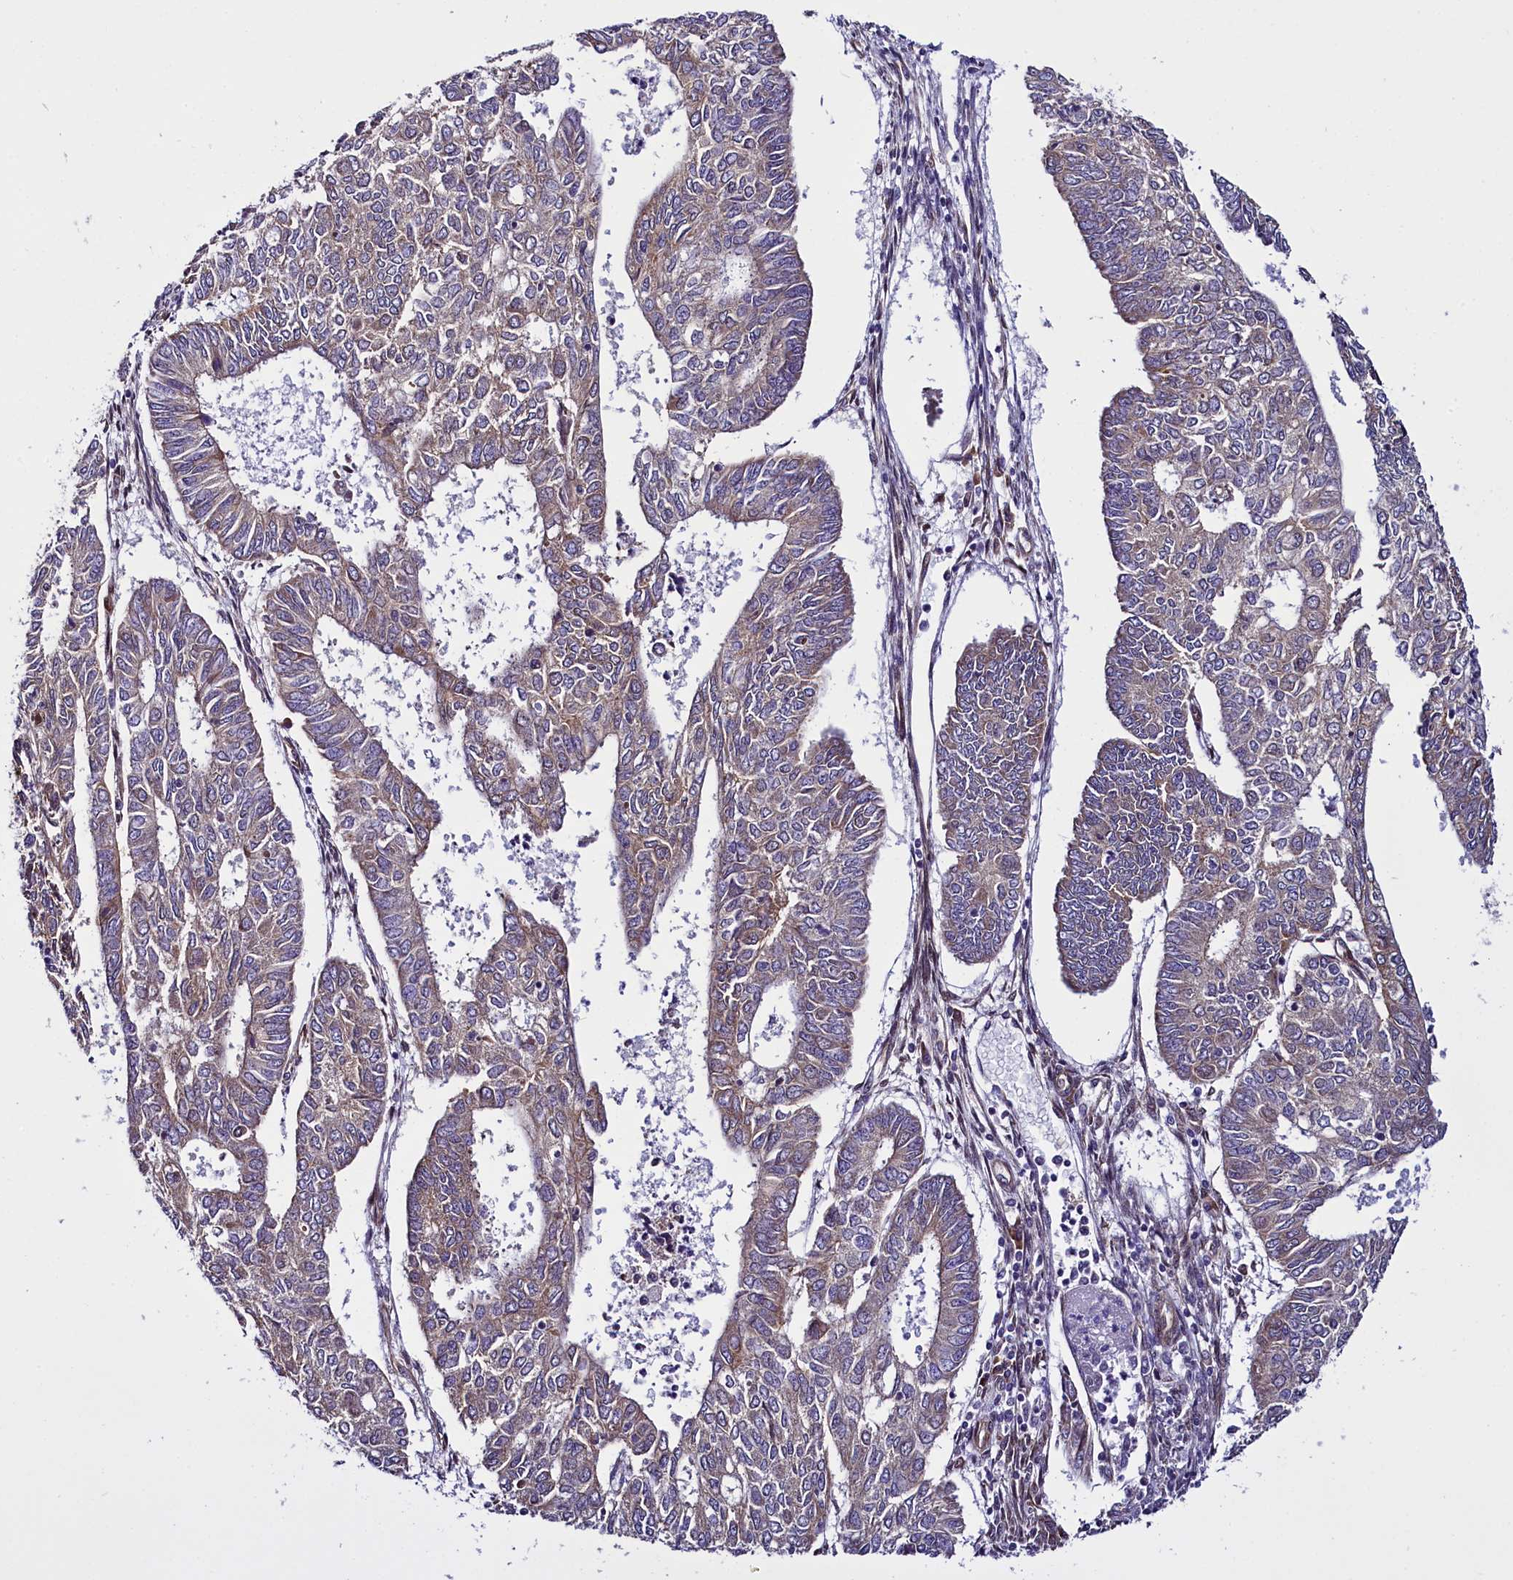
{"staining": {"intensity": "weak", "quantity": "25%-75%", "location": "cytoplasmic/membranous"}, "tissue": "endometrial cancer", "cell_type": "Tumor cells", "image_type": "cancer", "snomed": [{"axis": "morphology", "description": "Adenocarcinoma, NOS"}, {"axis": "topography", "description": "Endometrium"}], "caption": "The photomicrograph exhibits a brown stain indicating the presence of a protein in the cytoplasmic/membranous of tumor cells in endometrial cancer. (Brightfield microscopy of DAB IHC at high magnification).", "gene": "UACA", "patient": {"sex": "female", "age": 68}}